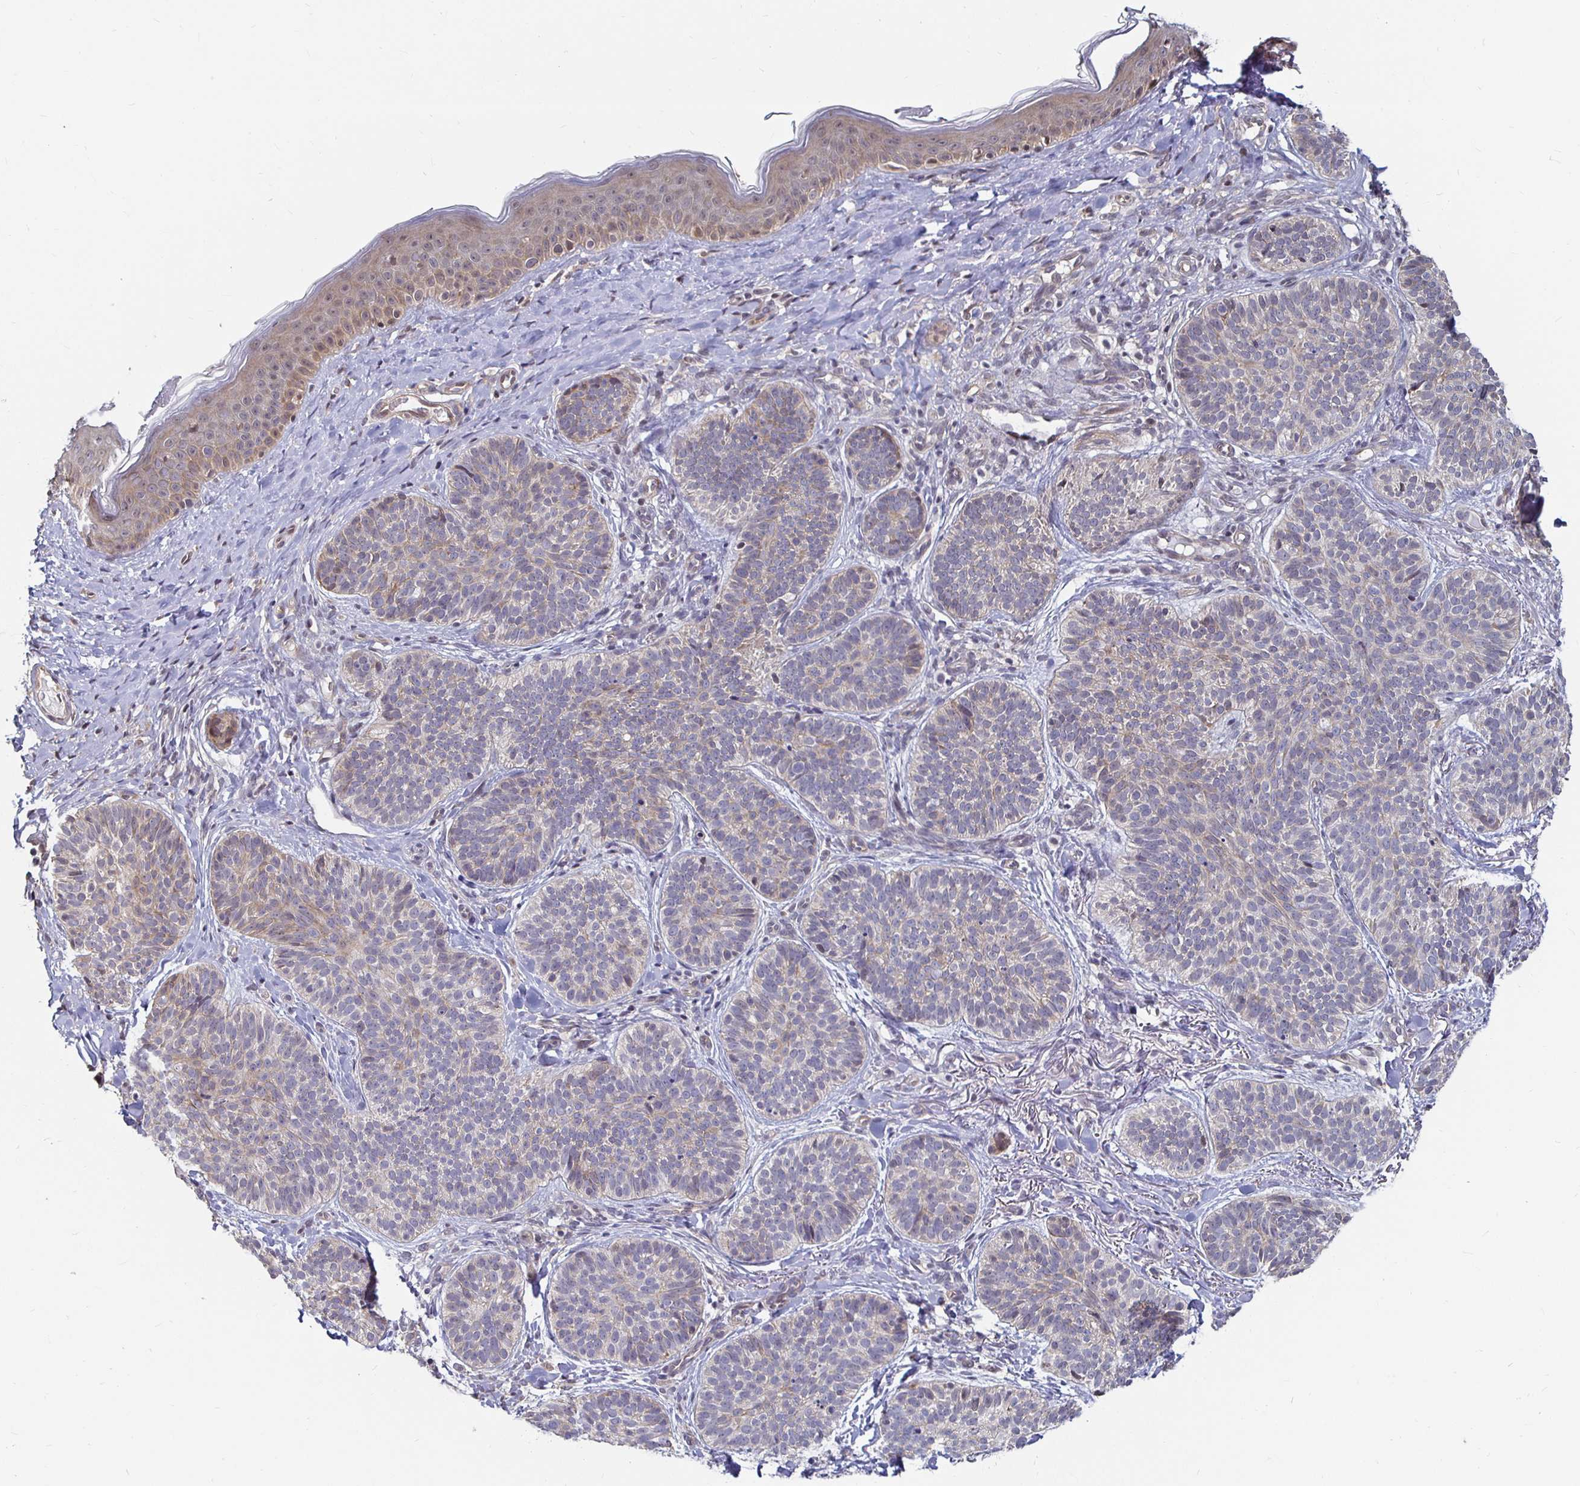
{"staining": {"intensity": "negative", "quantity": "none", "location": "none"}, "tissue": "skin cancer", "cell_type": "Tumor cells", "image_type": "cancer", "snomed": [{"axis": "morphology", "description": "Basal cell carcinoma"}, {"axis": "topography", "description": "Skin"}], "caption": "A high-resolution image shows immunohistochemistry (IHC) staining of skin basal cell carcinoma, which reveals no significant staining in tumor cells. Nuclei are stained in blue.", "gene": "CAPN11", "patient": {"sex": "male", "age": 54}}